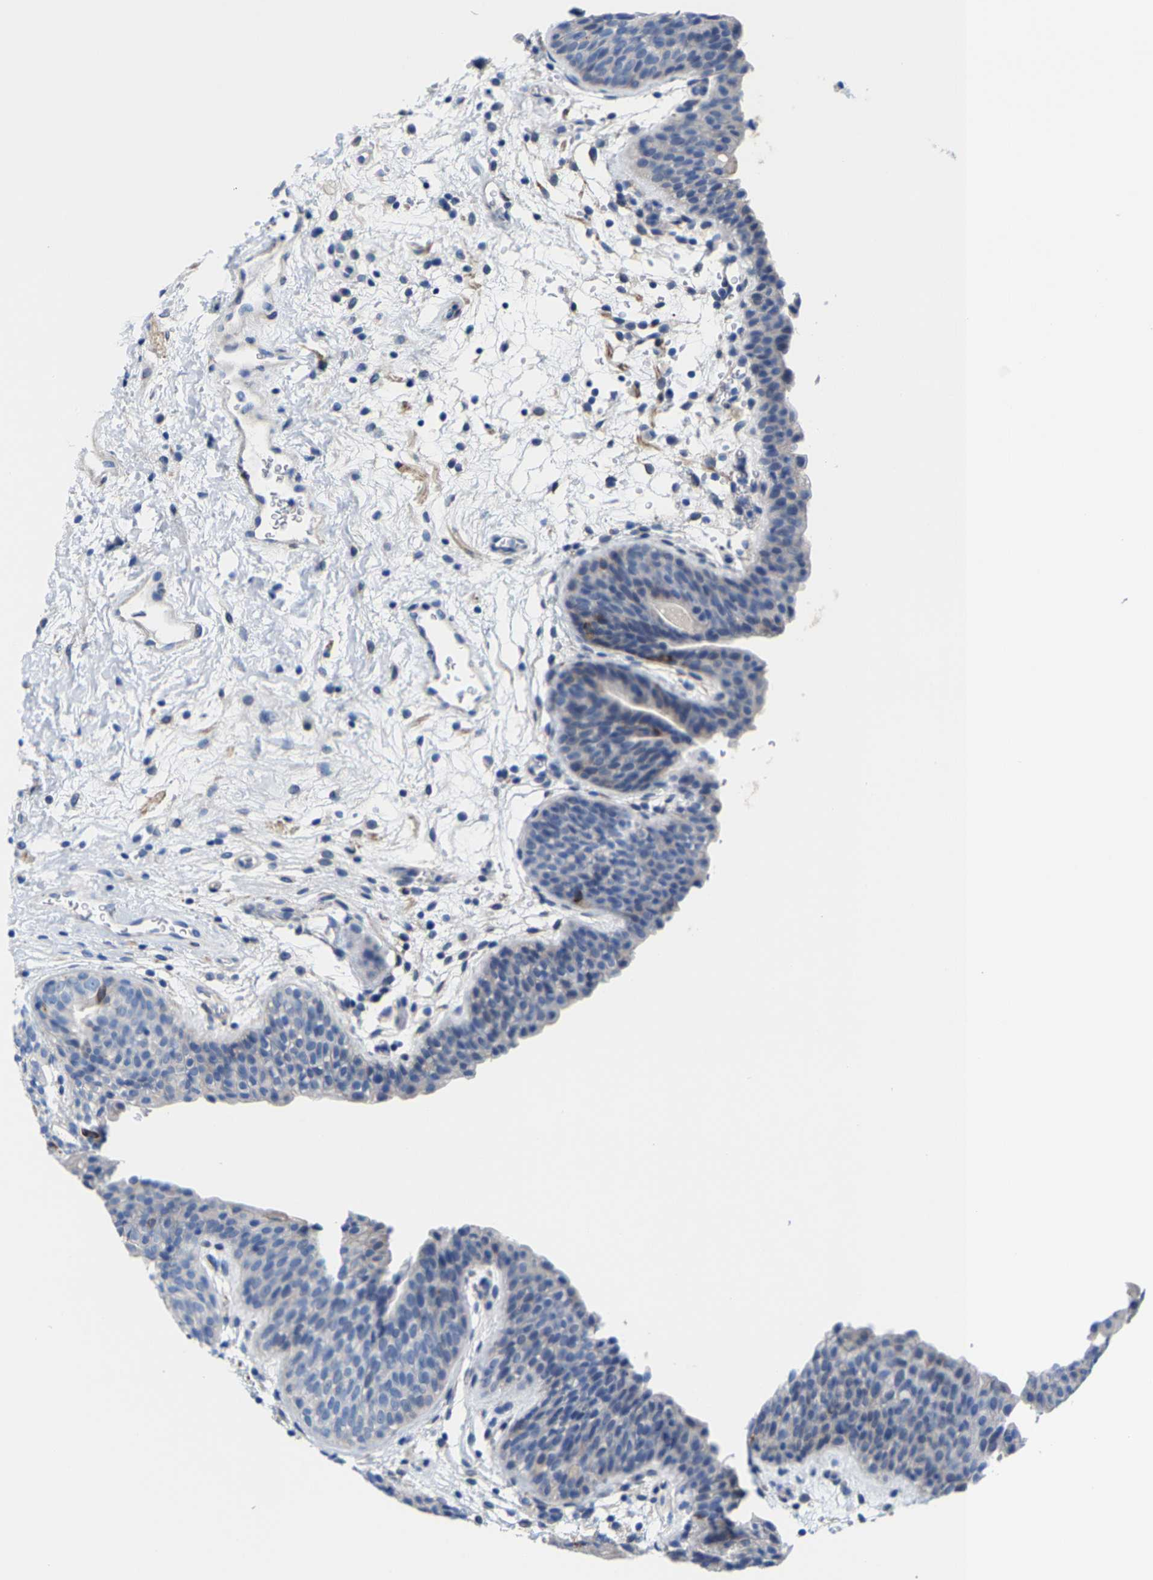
{"staining": {"intensity": "negative", "quantity": "none", "location": "none"}, "tissue": "urinary bladder", "cell_type": "Urothelial cells", "image_type": "normal", "snomed": [{"axis": "morphology", "description": "Normal tissue, NOS"}, {"axis": "topography", "description": "Urinary bladder"}], "caption": "Immunohistochemistry micrograph of benign human urinary bladder stained for a protein (brown), which demonstrates no staining in urothelial cells. (Stains: DAB immunohistochemistry with hematoxylin counter stain, Microscopy: brightfield microscopy at high magnification).", "gene": "DSCAM", "patient": {"sex": "male", "age": 37}}